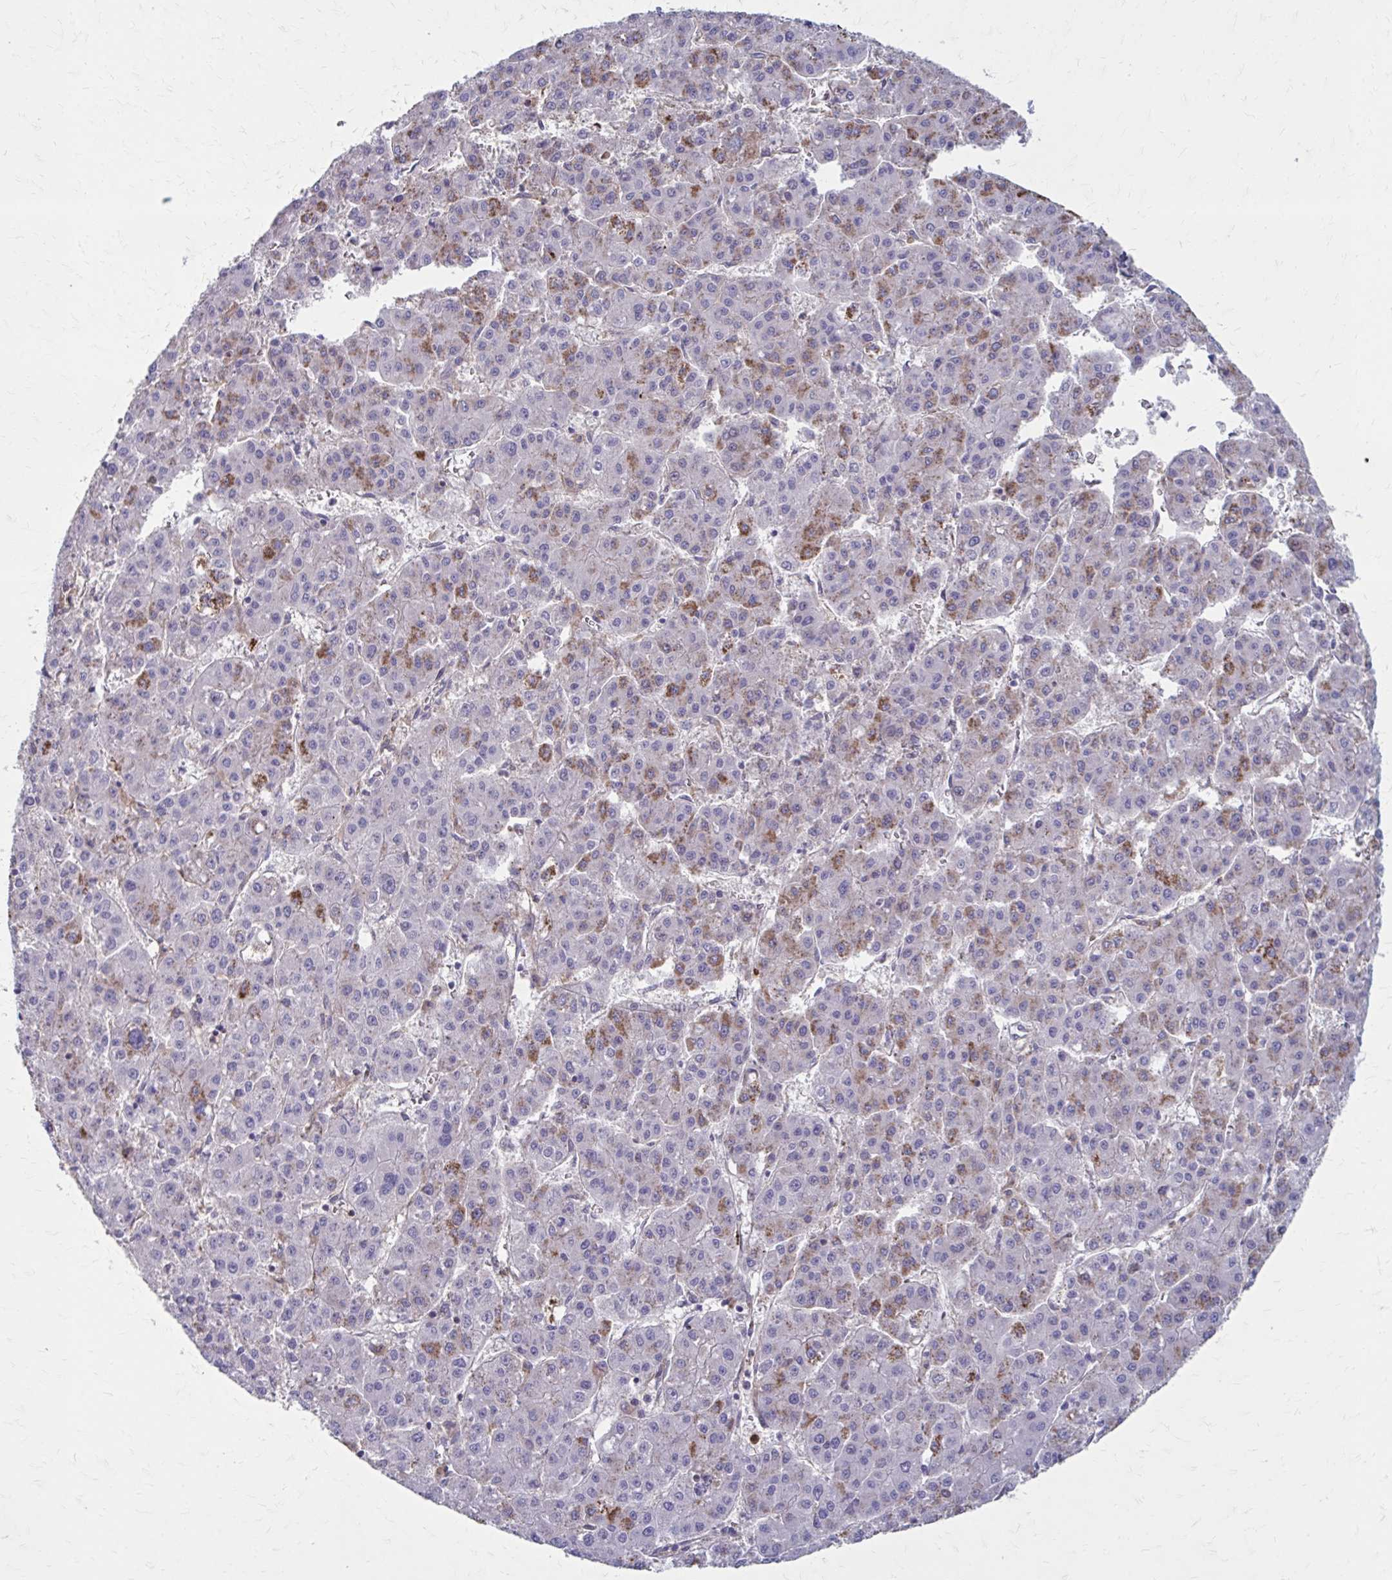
{"staining": {"intensity": "moderate", "quantity": "<25%", "location": "cytoplasmic/membranous"}, "tissue": "liver cancer", "cell_type": "Tumor cells", "image_type": "cancer", "snomed": [{"axis": "morphology", "description": "Carcinoma, Hepatocellular, NOS"}, {"axis": "topography", "description": "Liver"}], "caption": "Immunohistochemical staining of liver hepatocellular carcinoma reveals low levels of moderate cytoplasmic/membranous expression in about <25% of tumor cells.", "gene": "MMP14", "patient": {"sex": "male", "age": 73}}